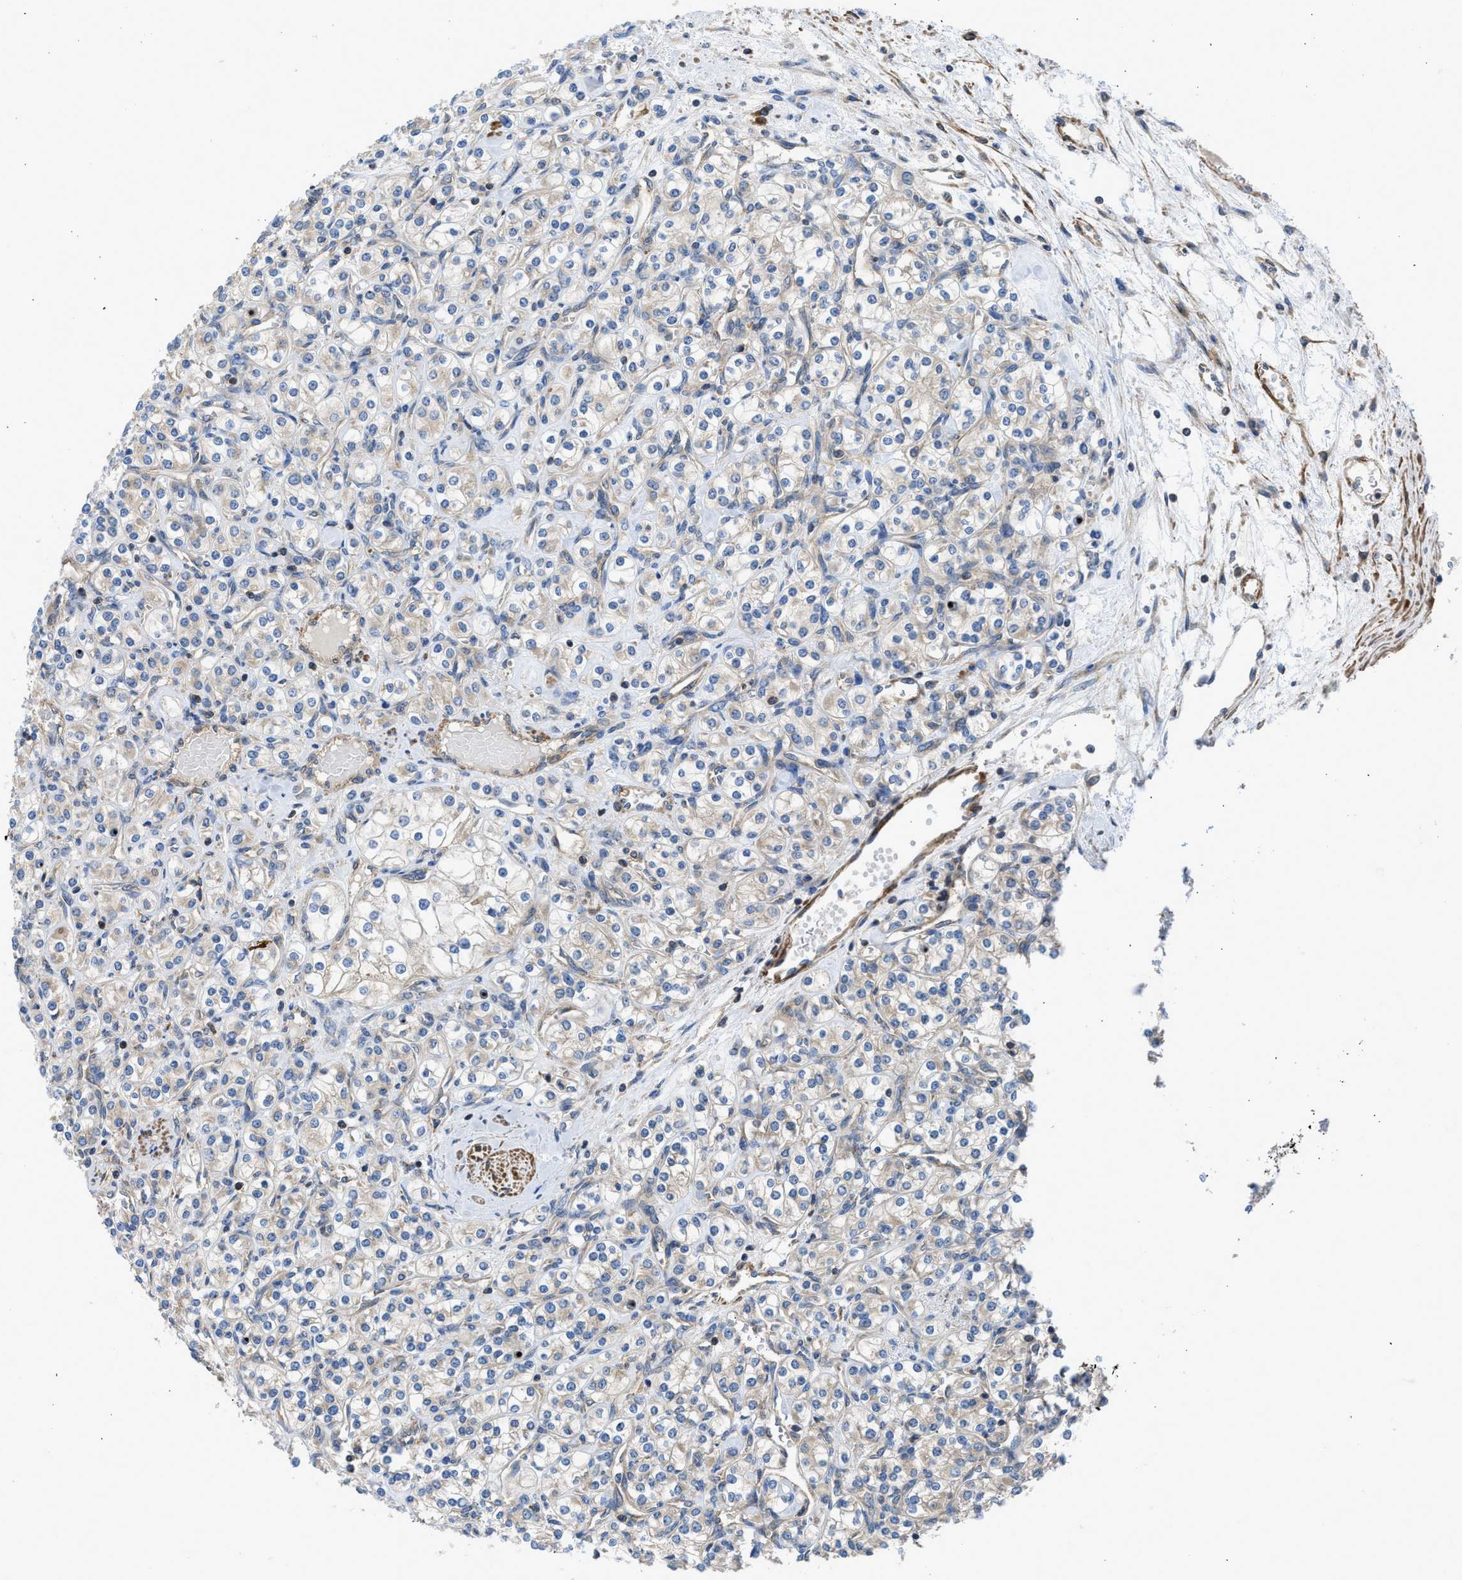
{"staining": {"intensity": "negative", "quantity": "none", "location": "none"}, "tissue": "renal cancer", "cell_type": "Tumor cells", "image_type": "cancer", "snomed": [{"axis": "morphology", "description": "Adenocarcinoma, NOS"}, {"axis": "topography", "description": "Kidney"}], "caption": "An image of human renal cancer is negative for staining in tumor cells. The staining is performed using DAB (3,3'-diaminobenzidine) brown chromogen with nuclei counter-stained in using hematoxylin.", "gene": "CHKB", "patient": {"sex": "male", "age": 77}}